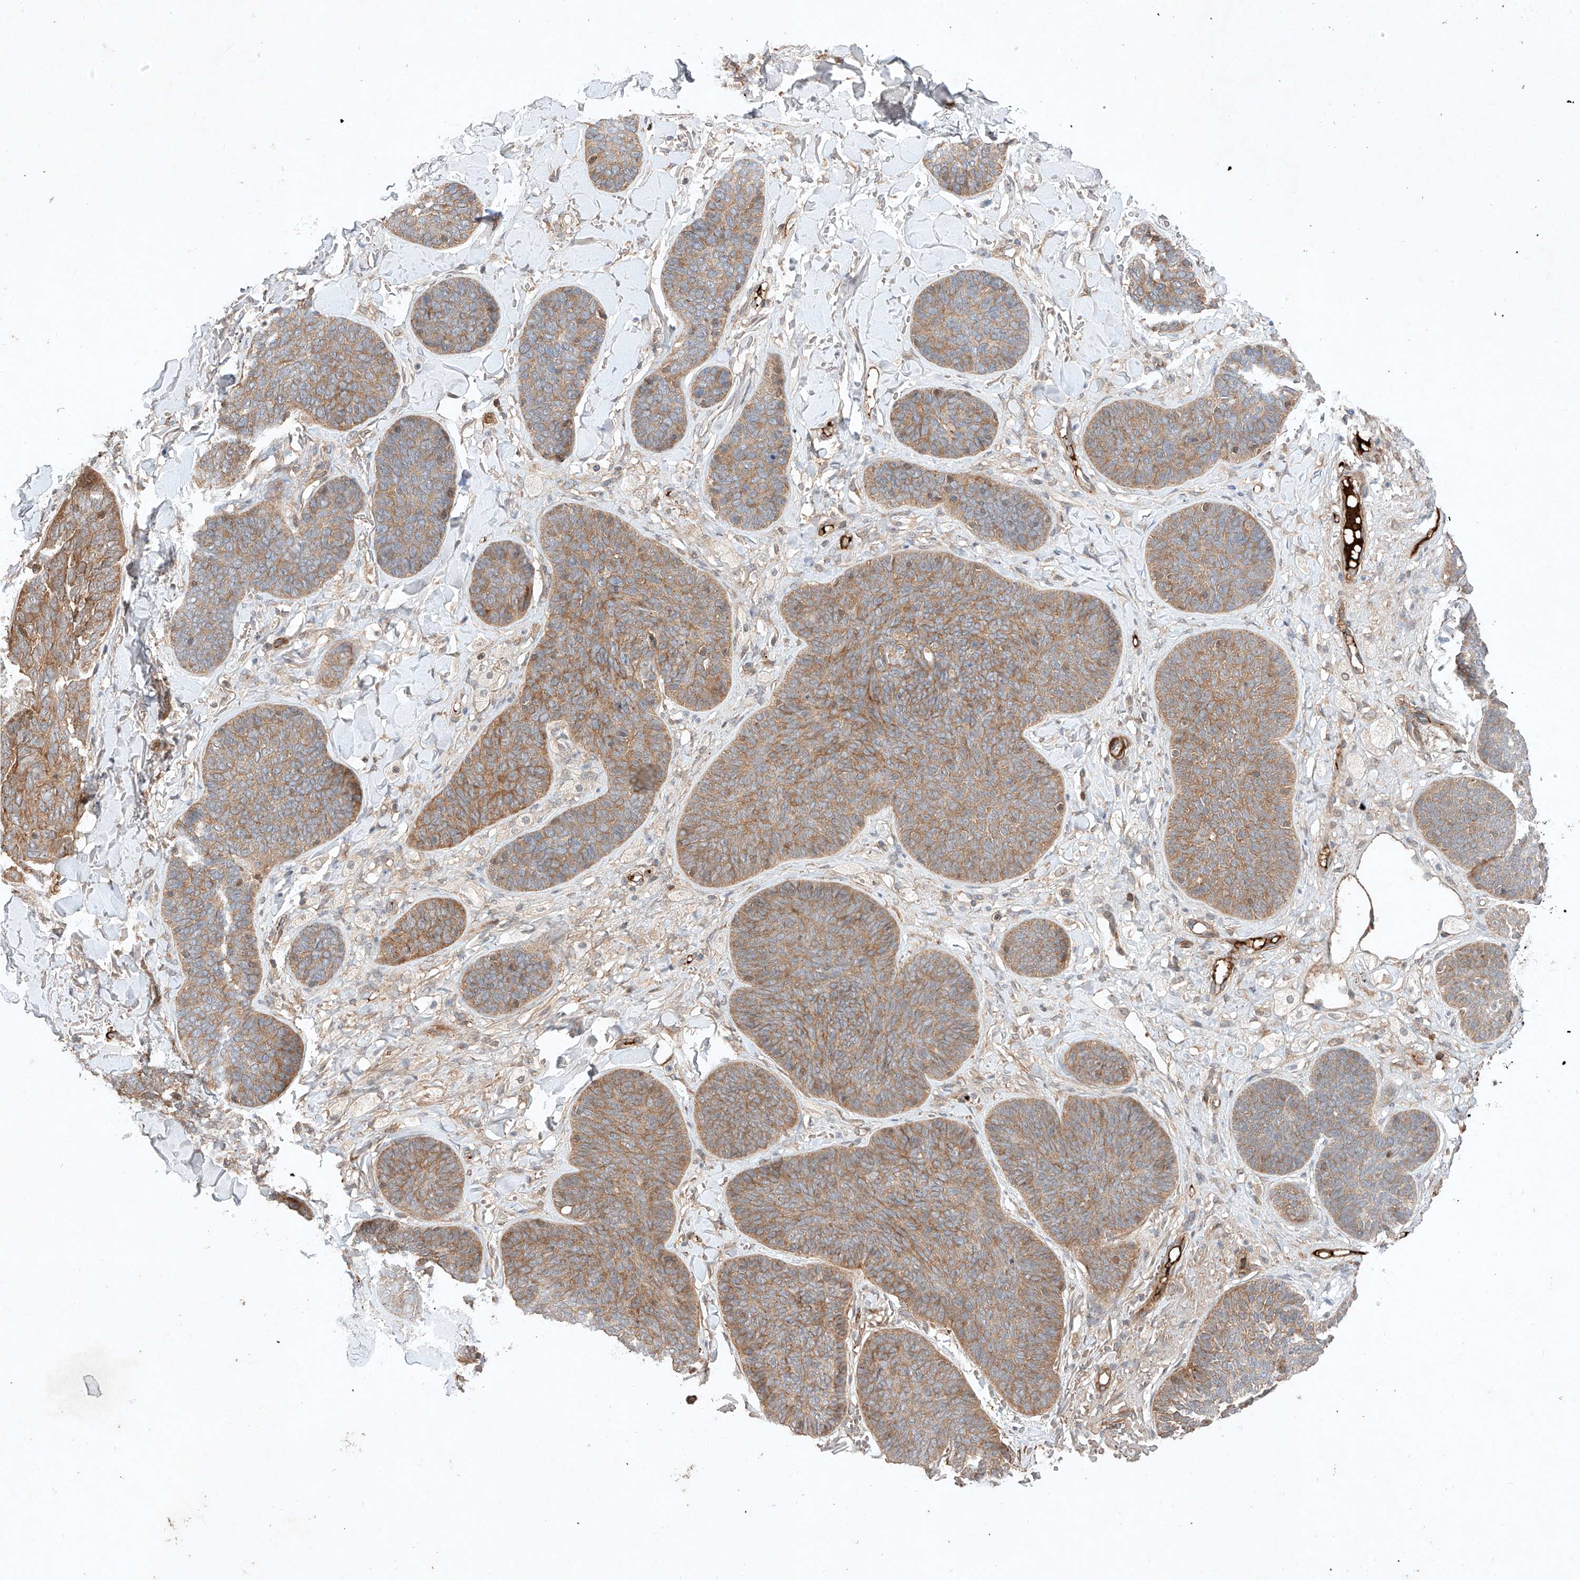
{"staining": {"intensity": "moderate", "quantity": ">75%", "location": "cytoplasmic/membranous"}, "tissue": "skin cancer", "cell_type": "Tumor cells", "image_type": "cancer", "snomed": [{"axis": "morphology", "description": "Basal cell carcinoma"}, {"axis": "topography", "description": "Skin"}], "caption": "Basal cell carcinoma (skin) was stained to show a protein in brown. There is medium levels of moderate cytoplasmic/membranous positivity in about >75% of tumor cells.", "gene": "ARHGAP33", "patient": {"sex": "male", "age": 85}}